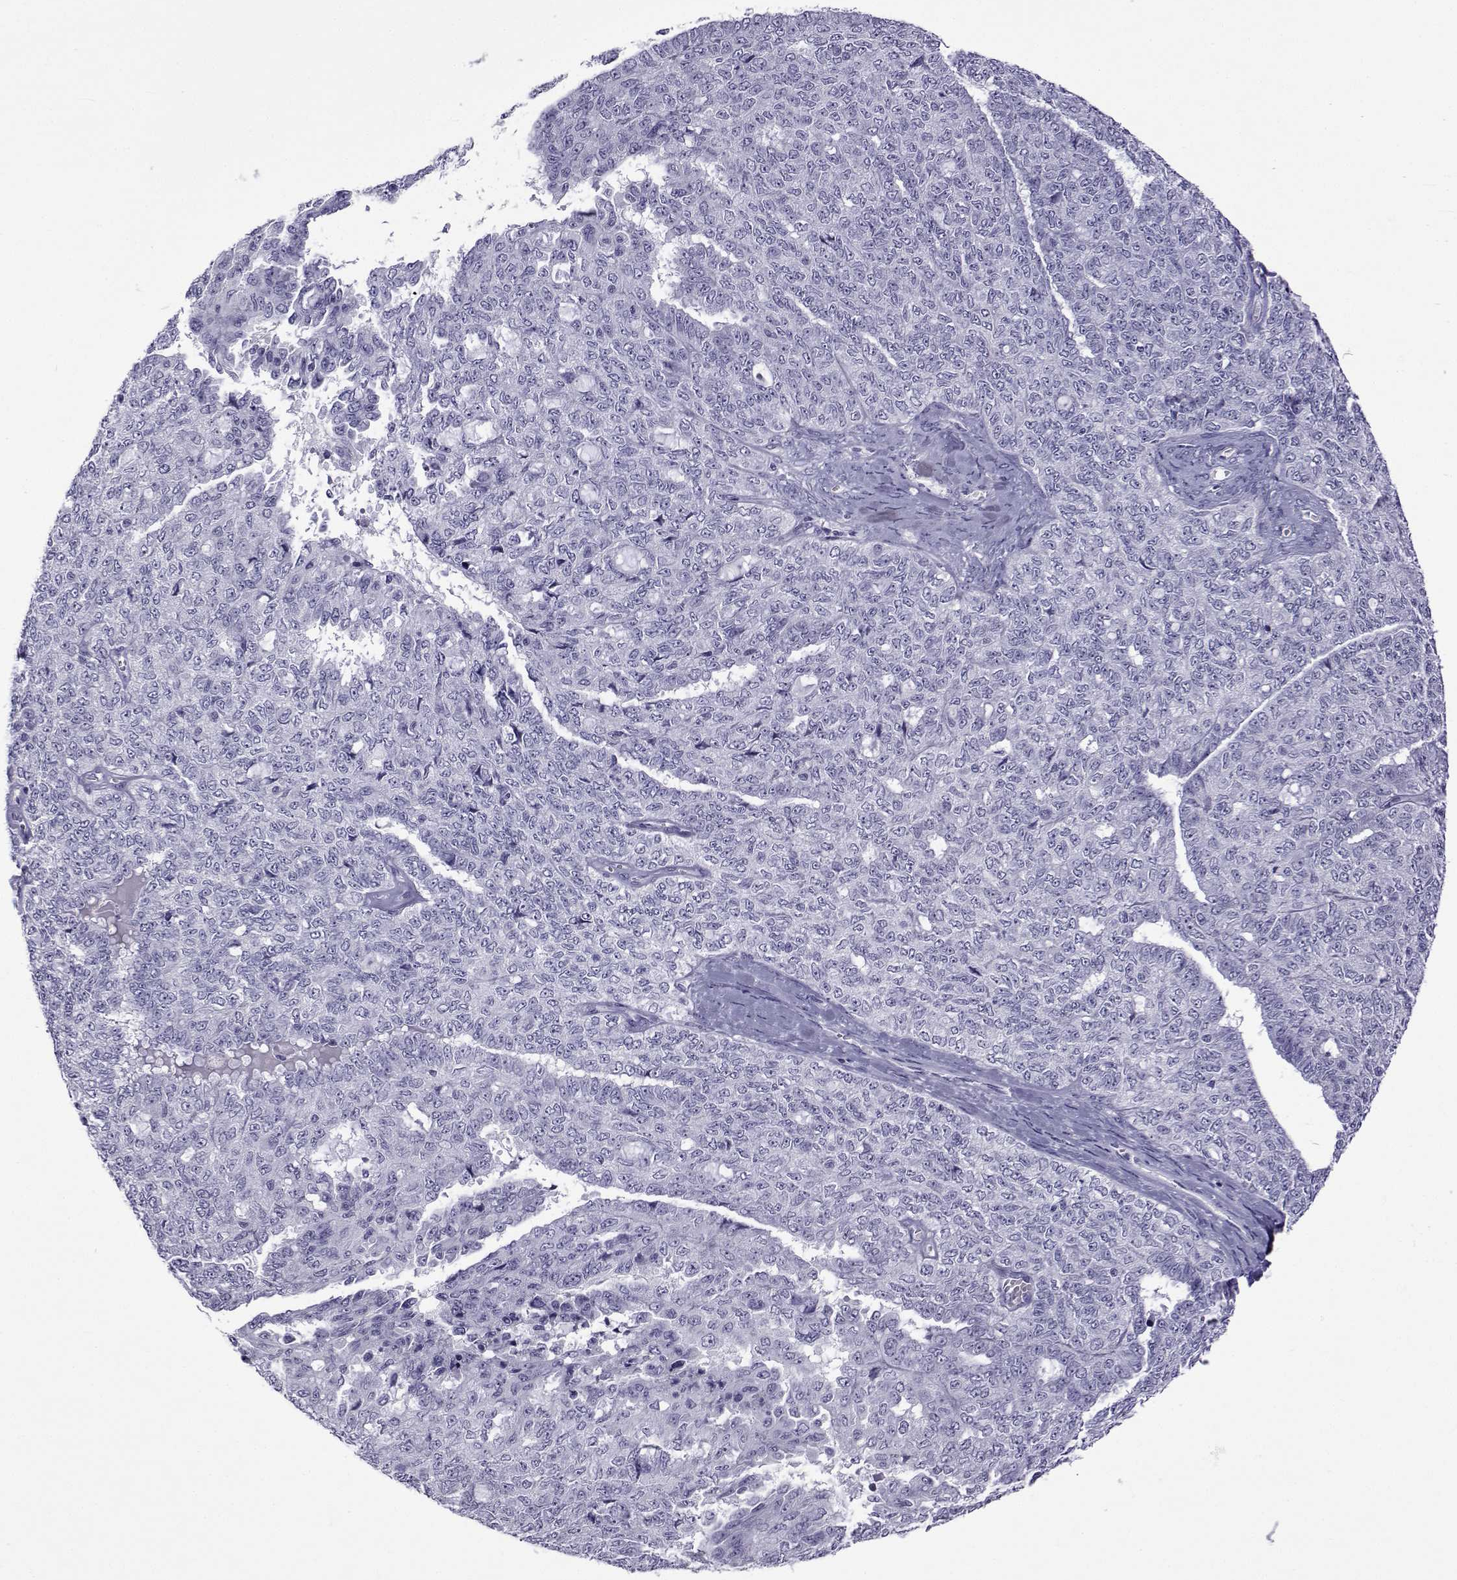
{"staining": {"intensity": "negative", "quantity": "none", "location": "none"}, "tissue": "ovarian cancer", "cell_type": "Tumor cells", "image_type": "cancer", "snomed": [{"axis": "morphology", "description": "Cystadenocarcinoma, serous, NOS"}, {"axis": "topography", "description": "Ovary"}], "caption": "This is an IHC photomicrograph of human ovarian cancer (serous cystadenocarcinoma). There is no staining in tumor cells.", "gene": "ACTL7A", "patient": {"sex": "female", "age": 71}}